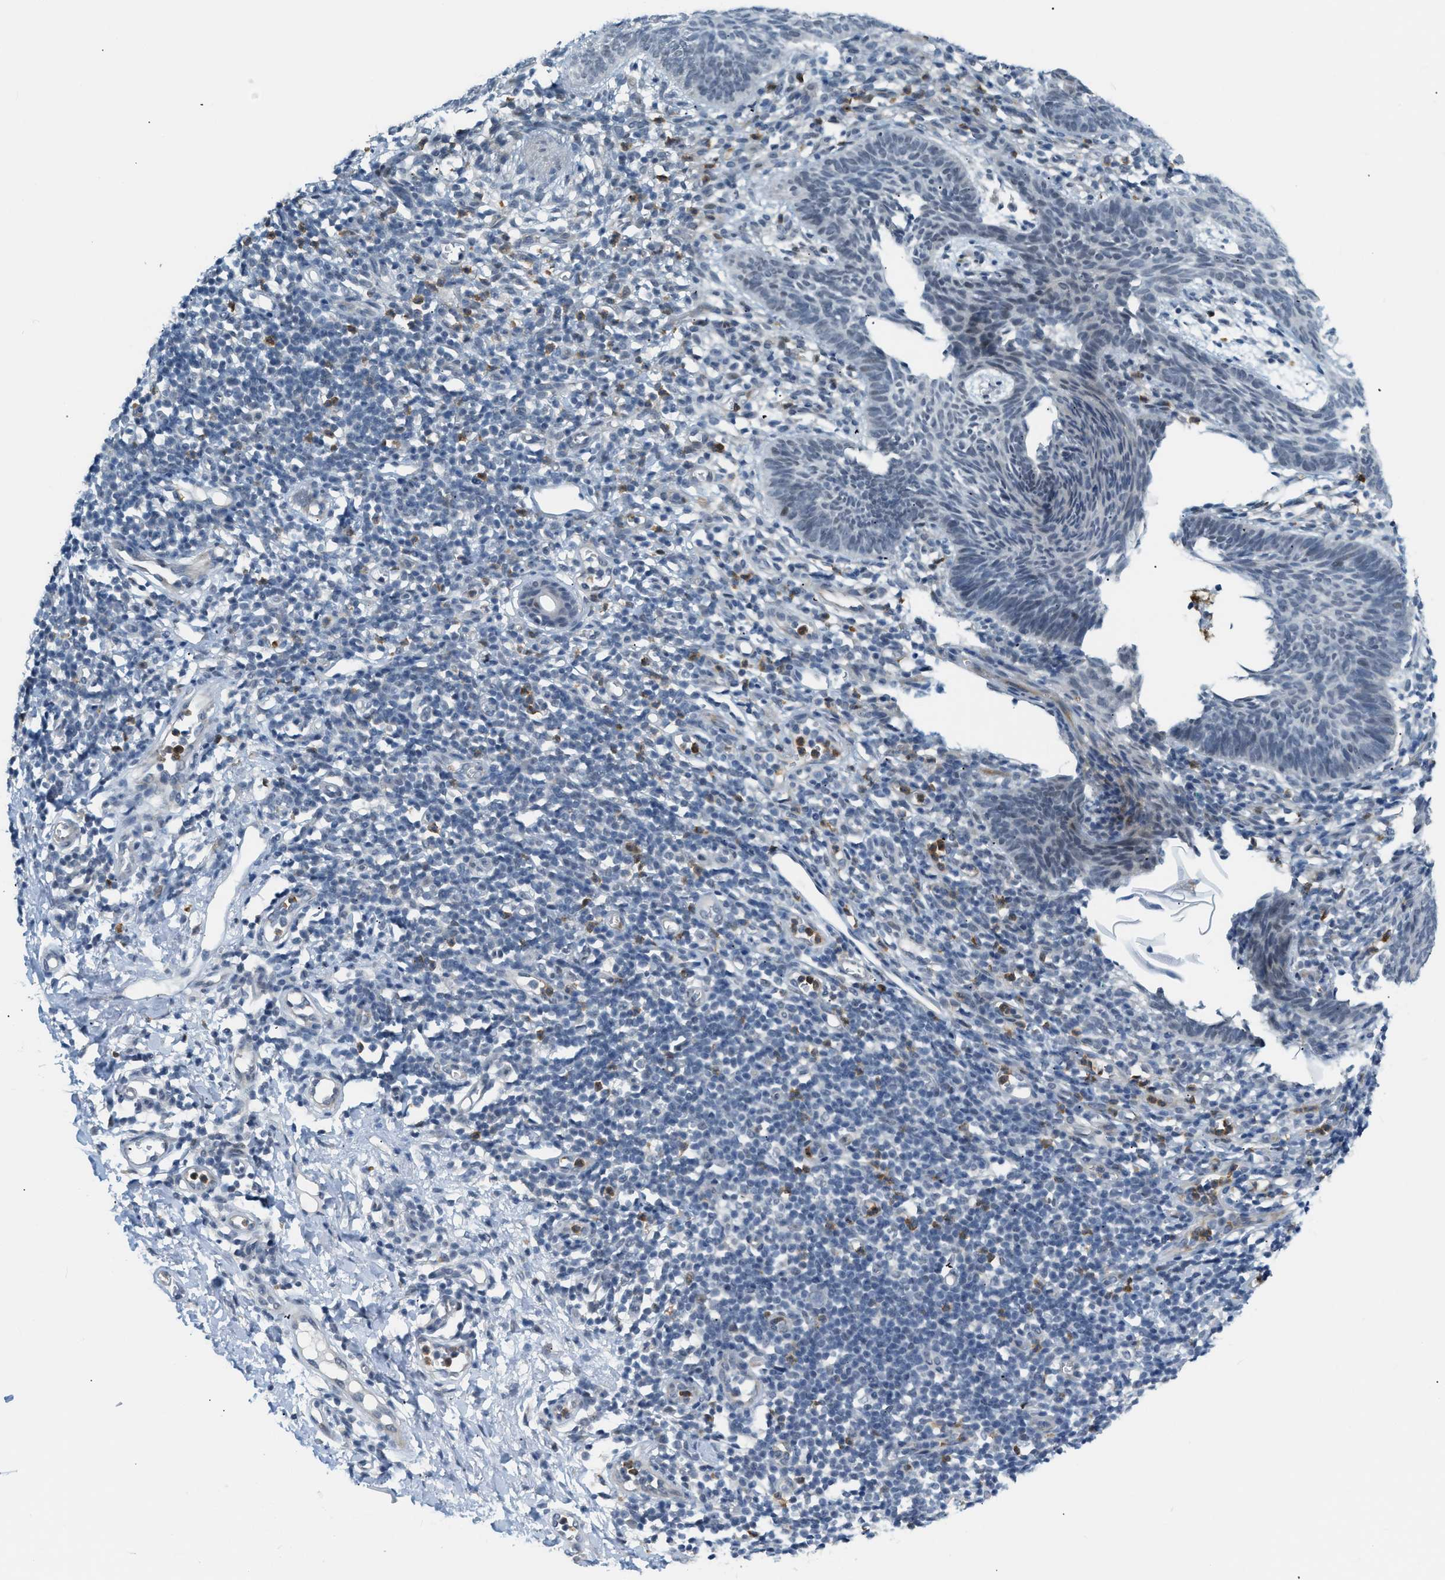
{"staining": {"intensity": "negative", "quantity": "none", "location": "none"}, "tissue": "skin cancer", "cell_type": "Tumor cells", "image_type": "cancer", "snomed": [{"axis": "morphology", "description": "Basal cell carcinoma"}, {"axis": "topography", "description": "Skin"}], "caption": "Skin cancer (basal cell carcinoma) stained for a protein using immunohistochemistry (IHC) demonstrates no expression tumor cells.", "gene": "ZNF408", "patient": {"sex": "male", "age": 60}}